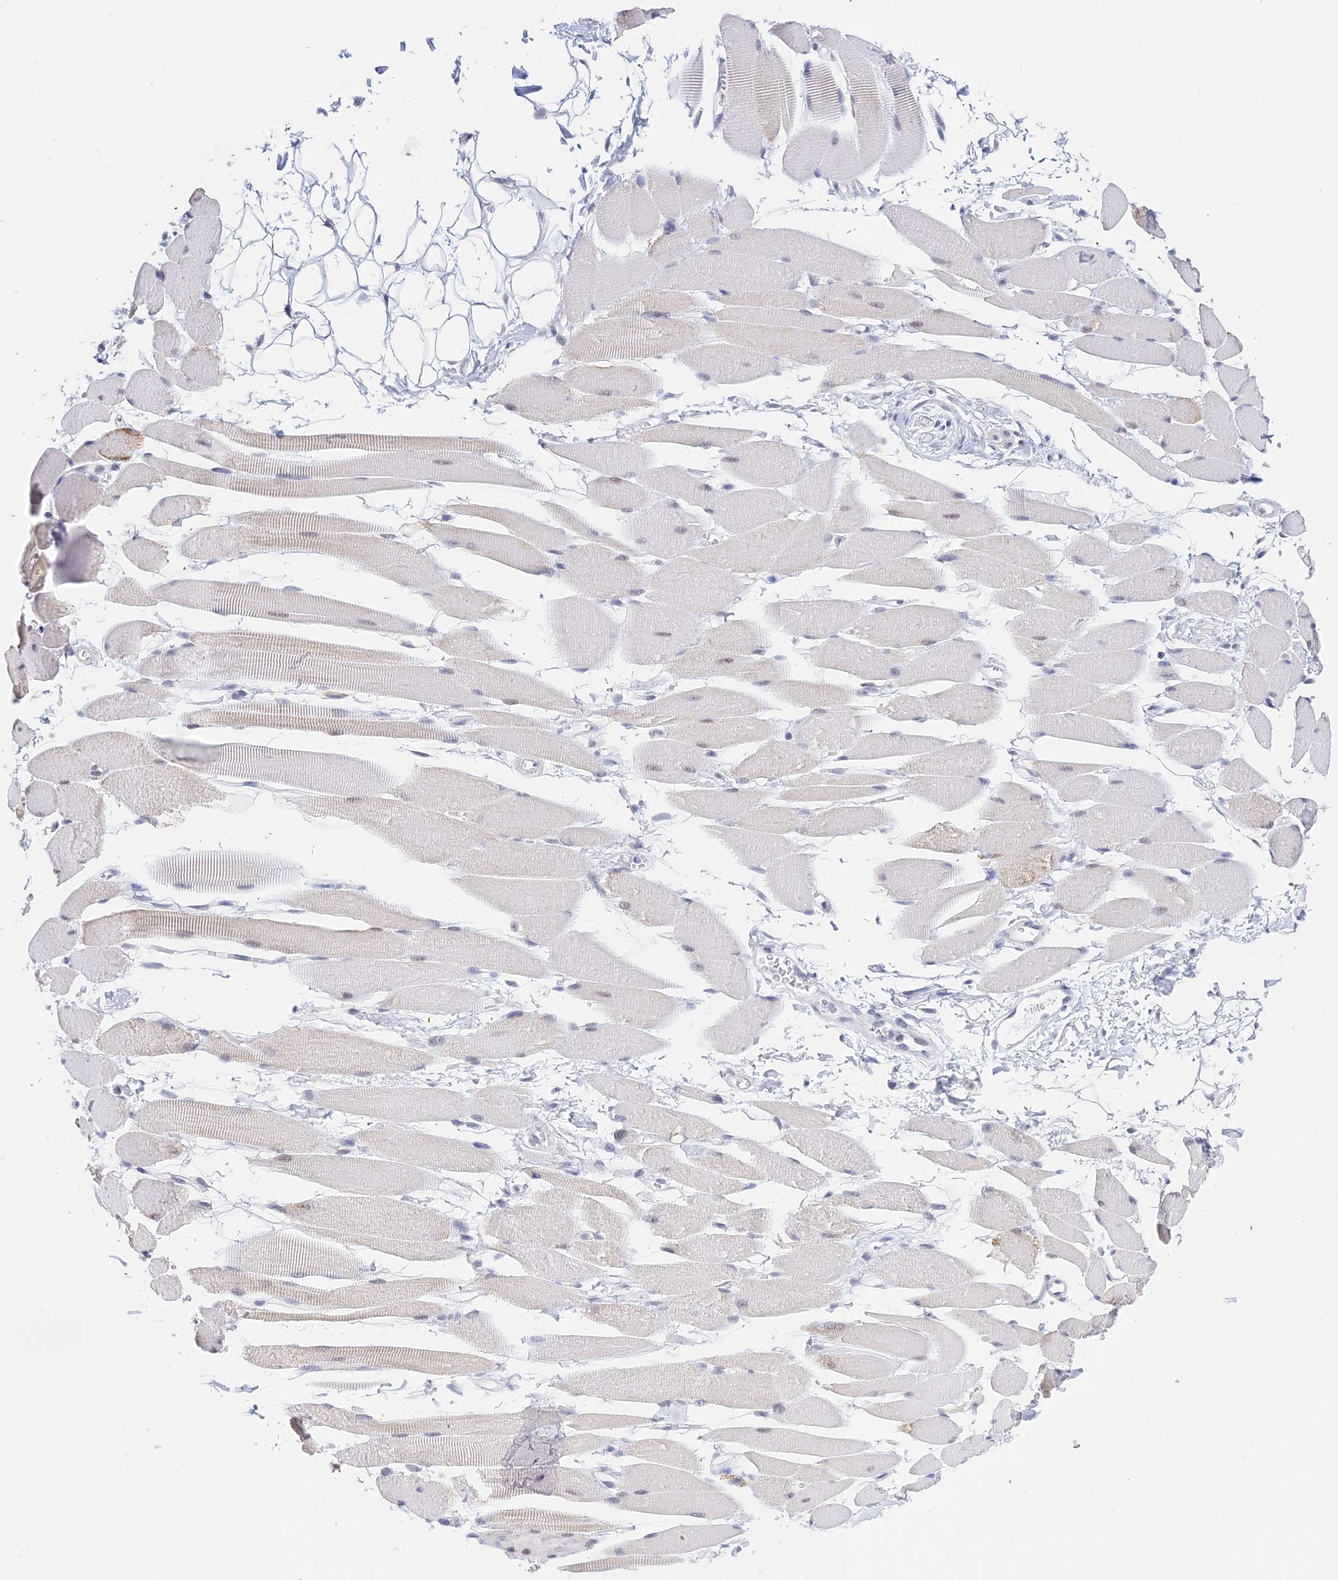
{"staining": {"intensity": "weak", "quantity": "<25%", "location": "cytoplasmic/membranous,nuclear"}, "tissue": "skeletal muscle", "cell_type": "Myocytes", "image_type": "normal", "snomed": [{"axis": "morphology", "description": "Normal tissue, NOS"}, {"axis": "topography", "description": "Skeletal muscle"}, {"axis": "topography", "description": "Oral tissue"}, {"axis": "topography", "description": "Peripheral nerve tissue"}], "caption": "This histopathology image is of benign skeletal muscle stained with immunohistochemistry (IHC) to label a protein in brown with the nuclei are counter-stained blue. There is no staining in myocytes. (DAB (3,3'-diaminobenzidine) immunohistochemistry, high magnification).", "gene": "KLF14", "patient": {"sex": "female", "age": 84}}